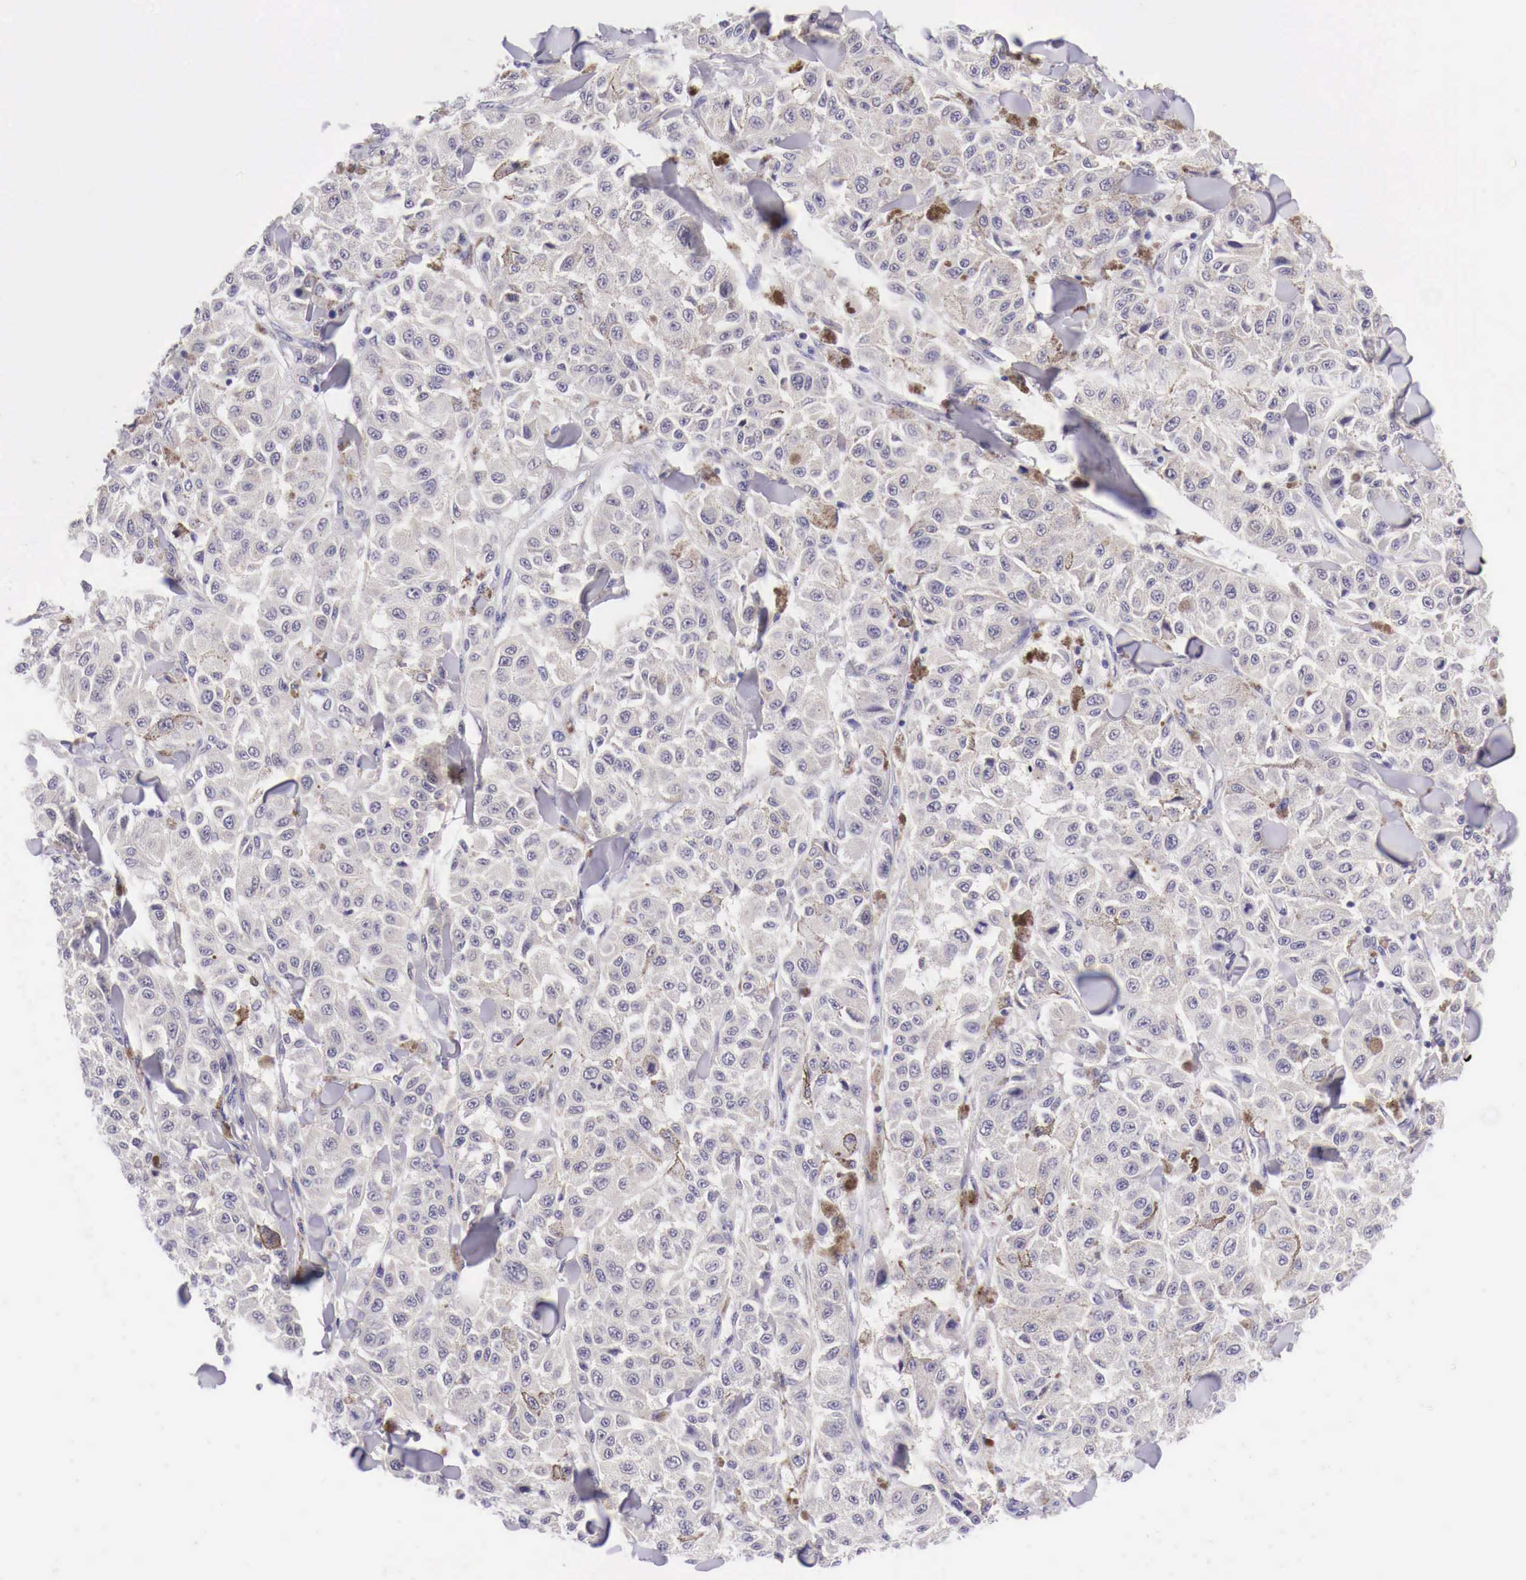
{"staining": {"intensity": "negative", "quantity": "none", "location": "none"}, "tissue": "melanoma", "cell_type": "Tumor cells", "image_type": "cancer", "snomed": [{"axis": "morphology", "description": "Malignant melanoma, NOS"}, {"axis": "topography", "description": "Skin"}], "caption": "Tumor cells show no significant expression in malignant melanoma.", "gene": "BCL6", "patient": {"sex": "female", "age": 64}}